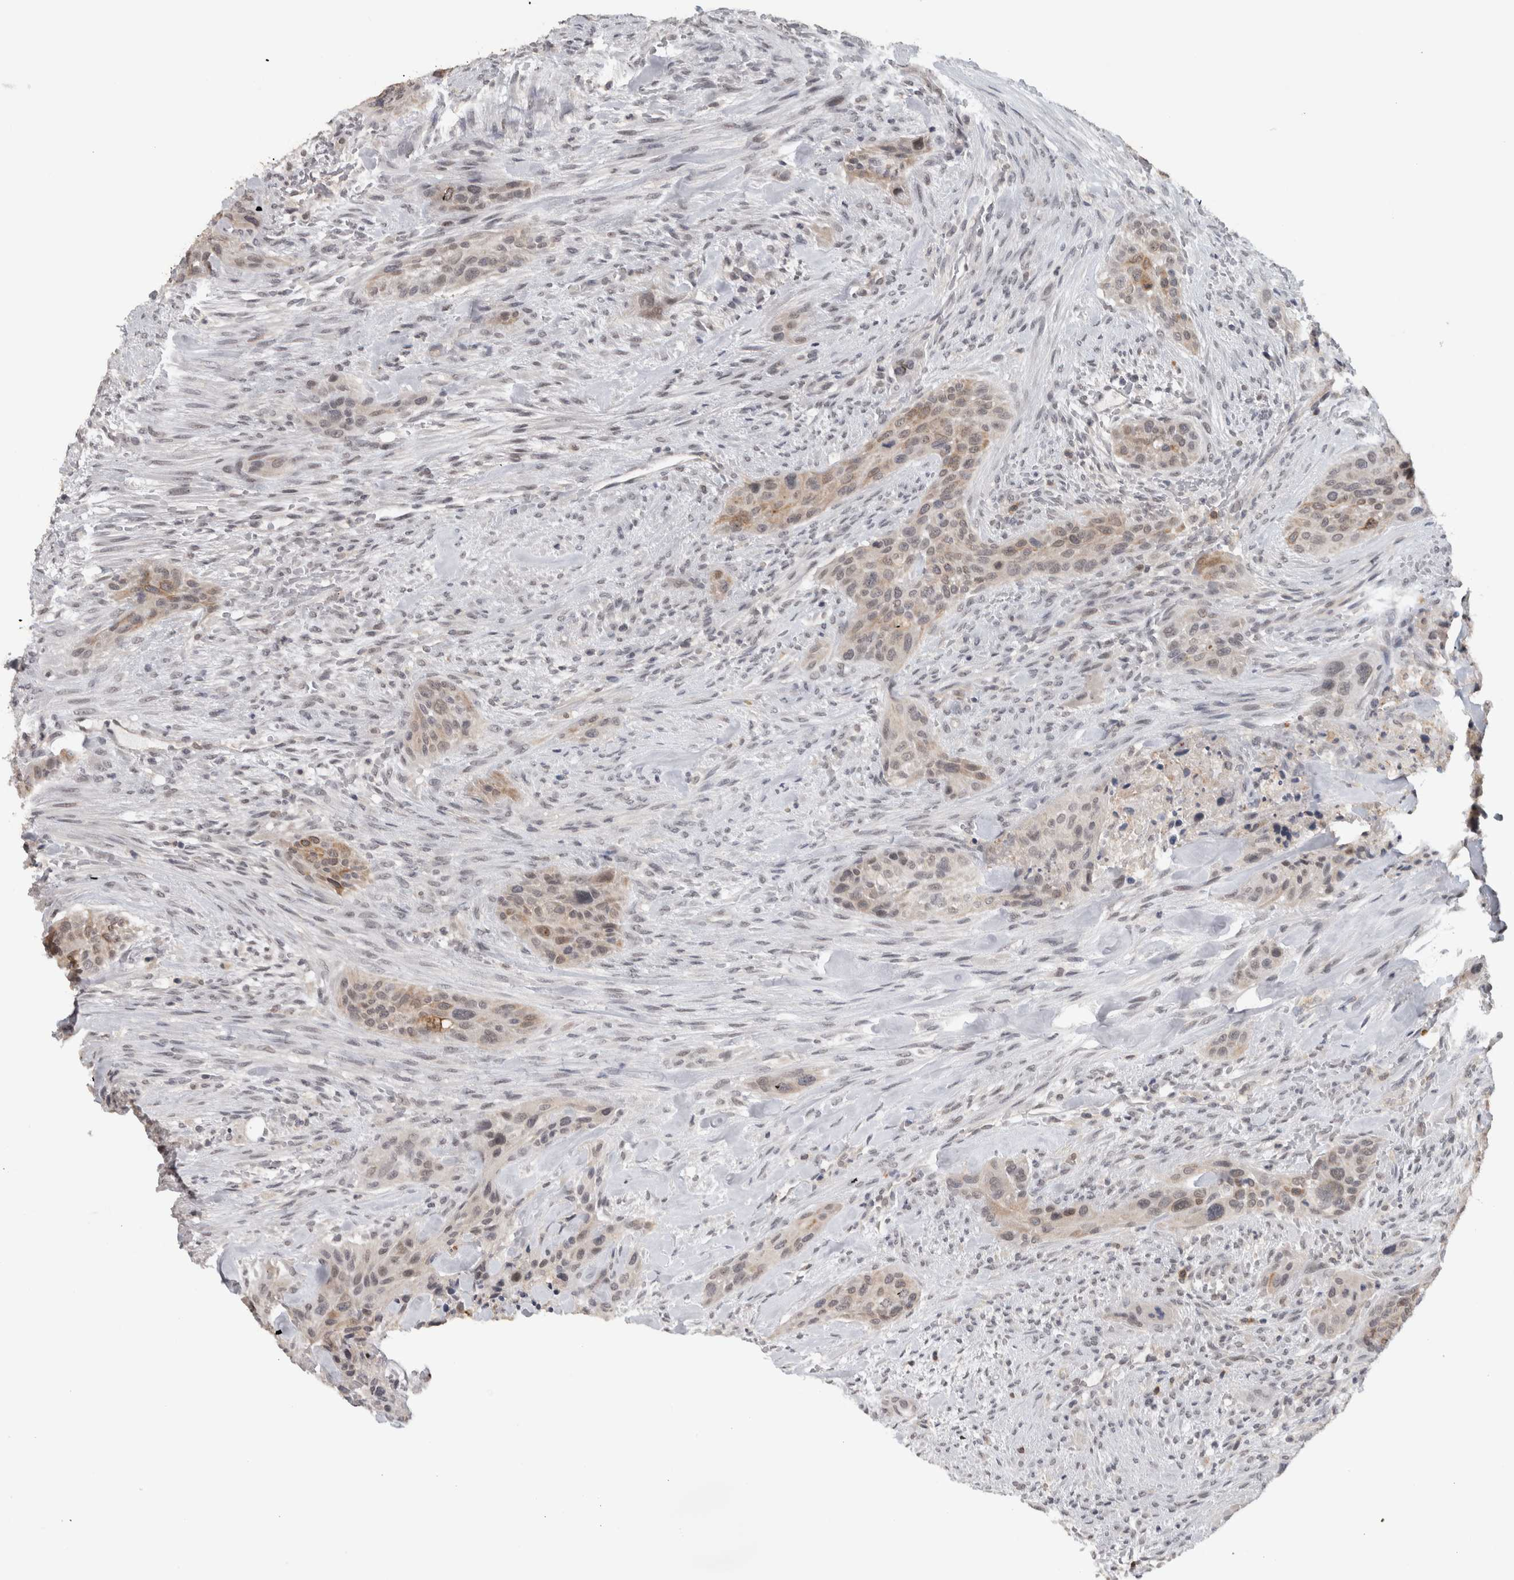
{"staining": {"intensity": "weak", "quantity": "25%-75%", "location": "cytoplasmic/membranous"}, "tissue": "urothelial cancer", "cell_type": "Tumor cells", "image_type": "cancer", "snomed": [{"axis": "morphology", "description": "Urothelial carcinoma, High grade"}, {"axis": "topography", "description": "Urinary bladder"}], "caption": "Immunohistochemistry (IHC) of human urothelial cancer exhibits low levels of weak cytoplasmic/membranous positivity in approximately 25%-75% of tumor cells.", "gene": "PRXL2A", "patient": {"sex": "male", "age": 35}}